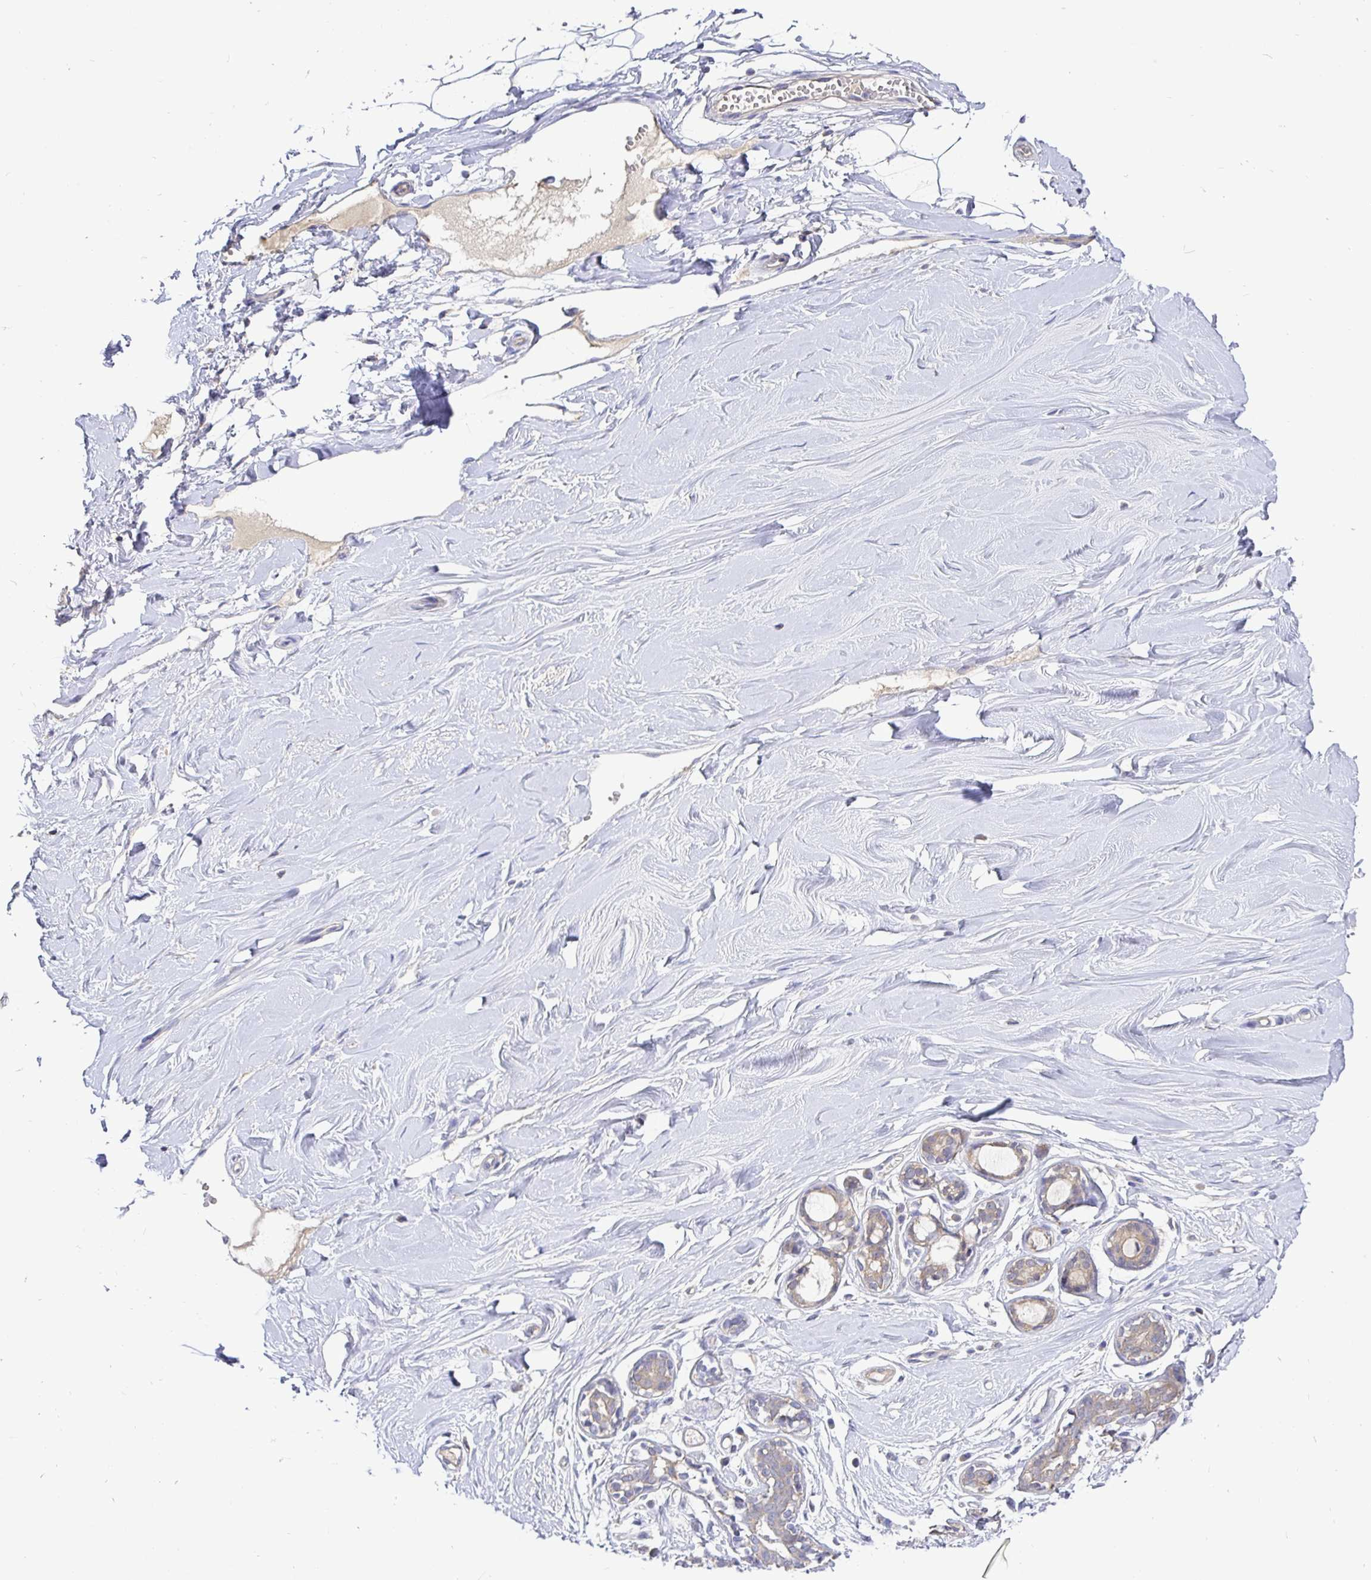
{"staining": {"intensity": "negative", "quantity": "none", "location": "none"}, "tissue": "breast", "cell_type": "Adipocytes", "image_type": "normal", "snomed": [{"axis": "morphology", "description": "Normal tissue, NOS"}, {"axis": "topography", "description": "Breast"}], "caption": "Adipocytes are negative for protein expression in normal human breast. (DAB (3,3'-diaminobenzidine) IHC visualized using brightfield microscopy, high magnification).", "gene": "KIF21A", "patient": {"sex": "female", "age": 27}}